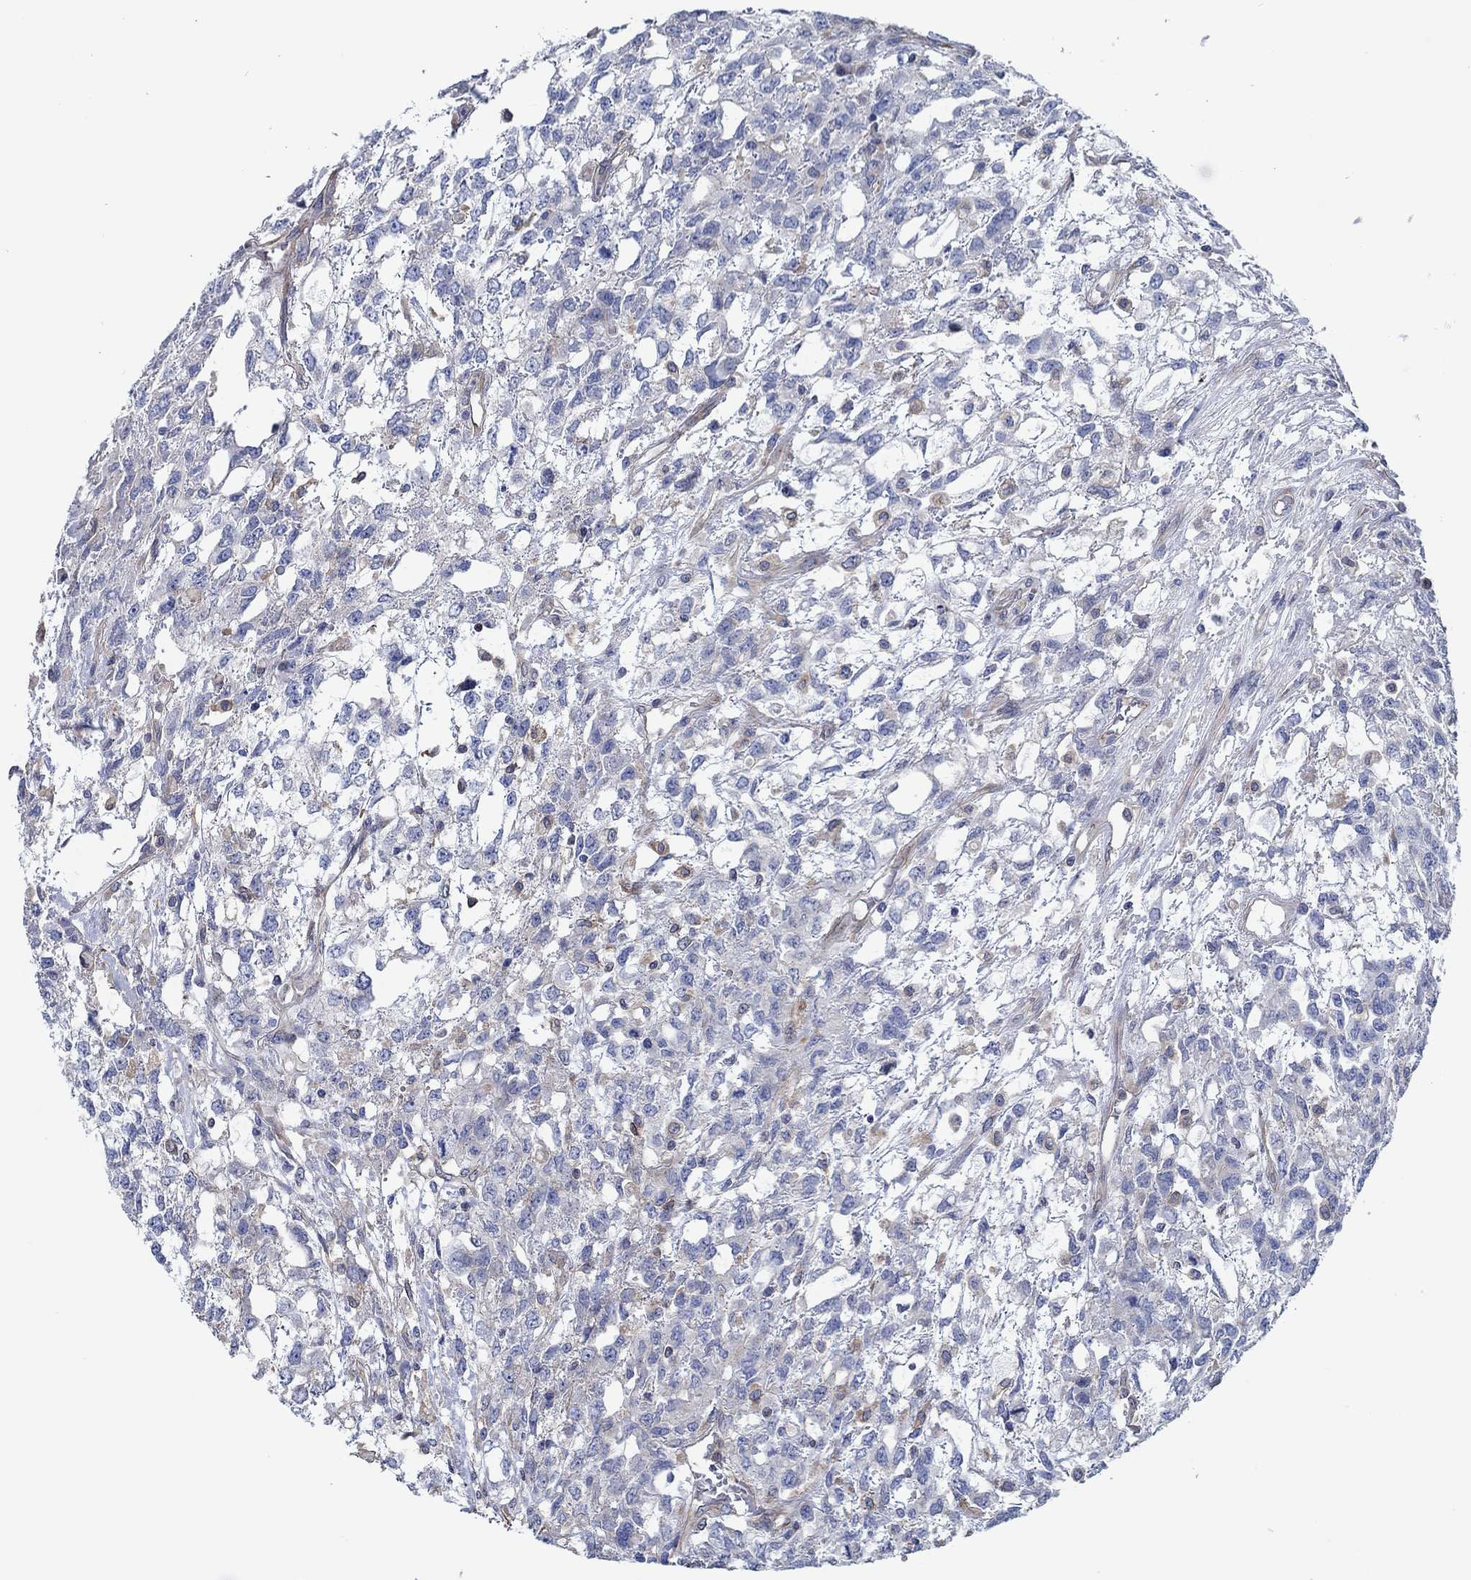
{"staining": {"intensity": "negative", "quantity": "none", "location": "none"}, "tissue": "testis cancer", "cell_type": "Tumor cells", "image_type": "cancer", "snomed": [{"axis": "morphology", "description": "Seminoma, NOS"}, {"axis": "topography", "description": "Testis"}], "caption": "Human testis cancer (seminoma) stained for a protein using immunohistochemistry demonstrates no expression in tumor cells.", "gene": "FMN1", "patient": {"sex": "male", "age": 52}}